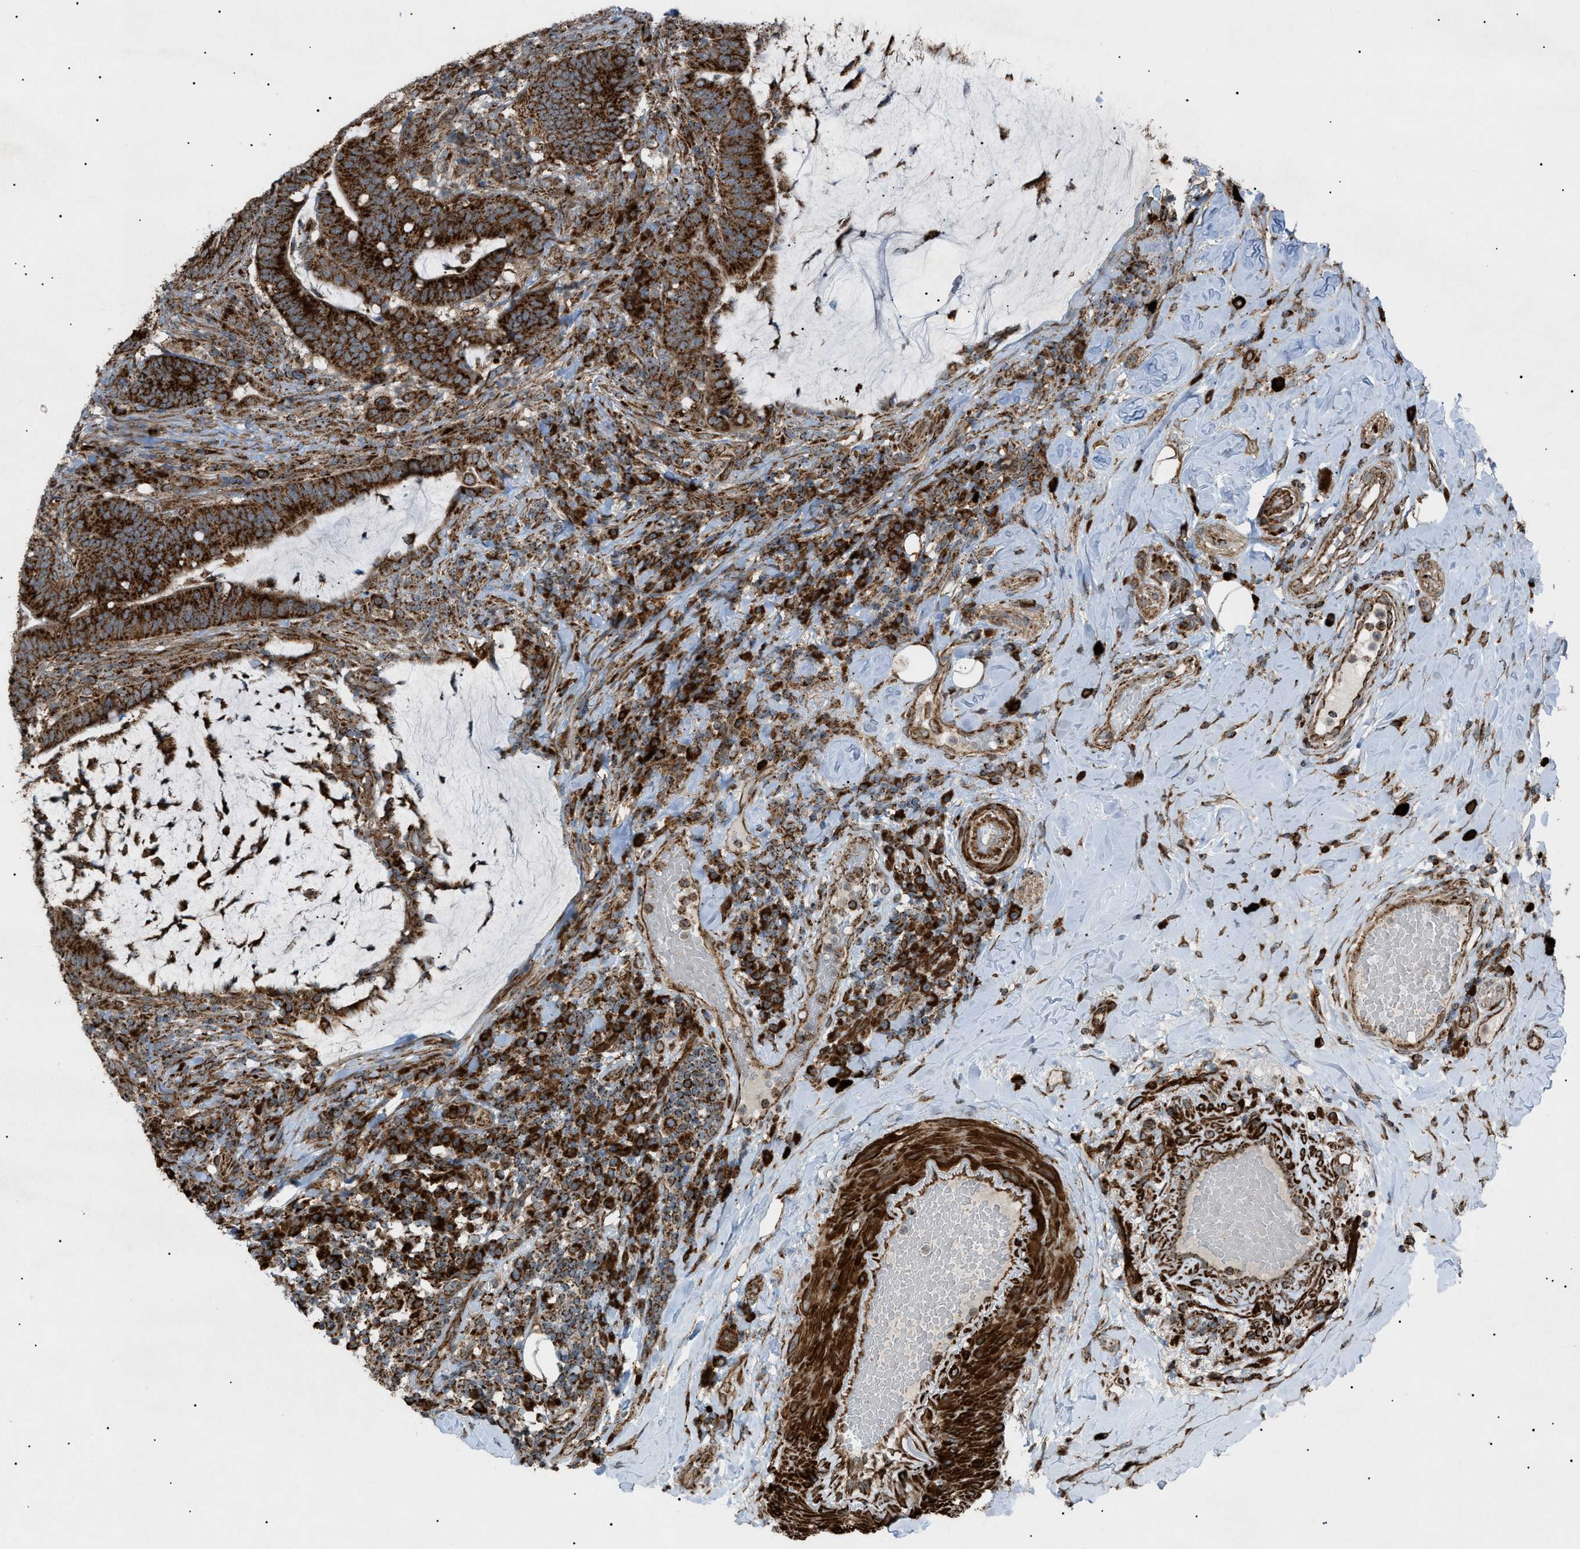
{"staining": {"intensity": "strong", "quantity": ">75%", "location": "cytoplasmic/membranous"}, "tissue": "colorectal cancer", "cell_type": "Tumor cells", "image_type": "cancer", "snomed": [{"axis": "morphology", "description": "Normal tissue, NOS"}, {"axis": "morphology", "description": "Adenocarcinoma, NOS"}, {"axis": "topography", "description": "Colon"}], "caption": "An immunohistochemistry micrograph of tumor tissue is shown. Protein staining in brown labels strong cytoplasmic/membranous positivity in adenocarcinoma (colorectal) within tumor cells.", "gene": "C1GALT1C1", "patient": {"sex": "female", "age": 66}}